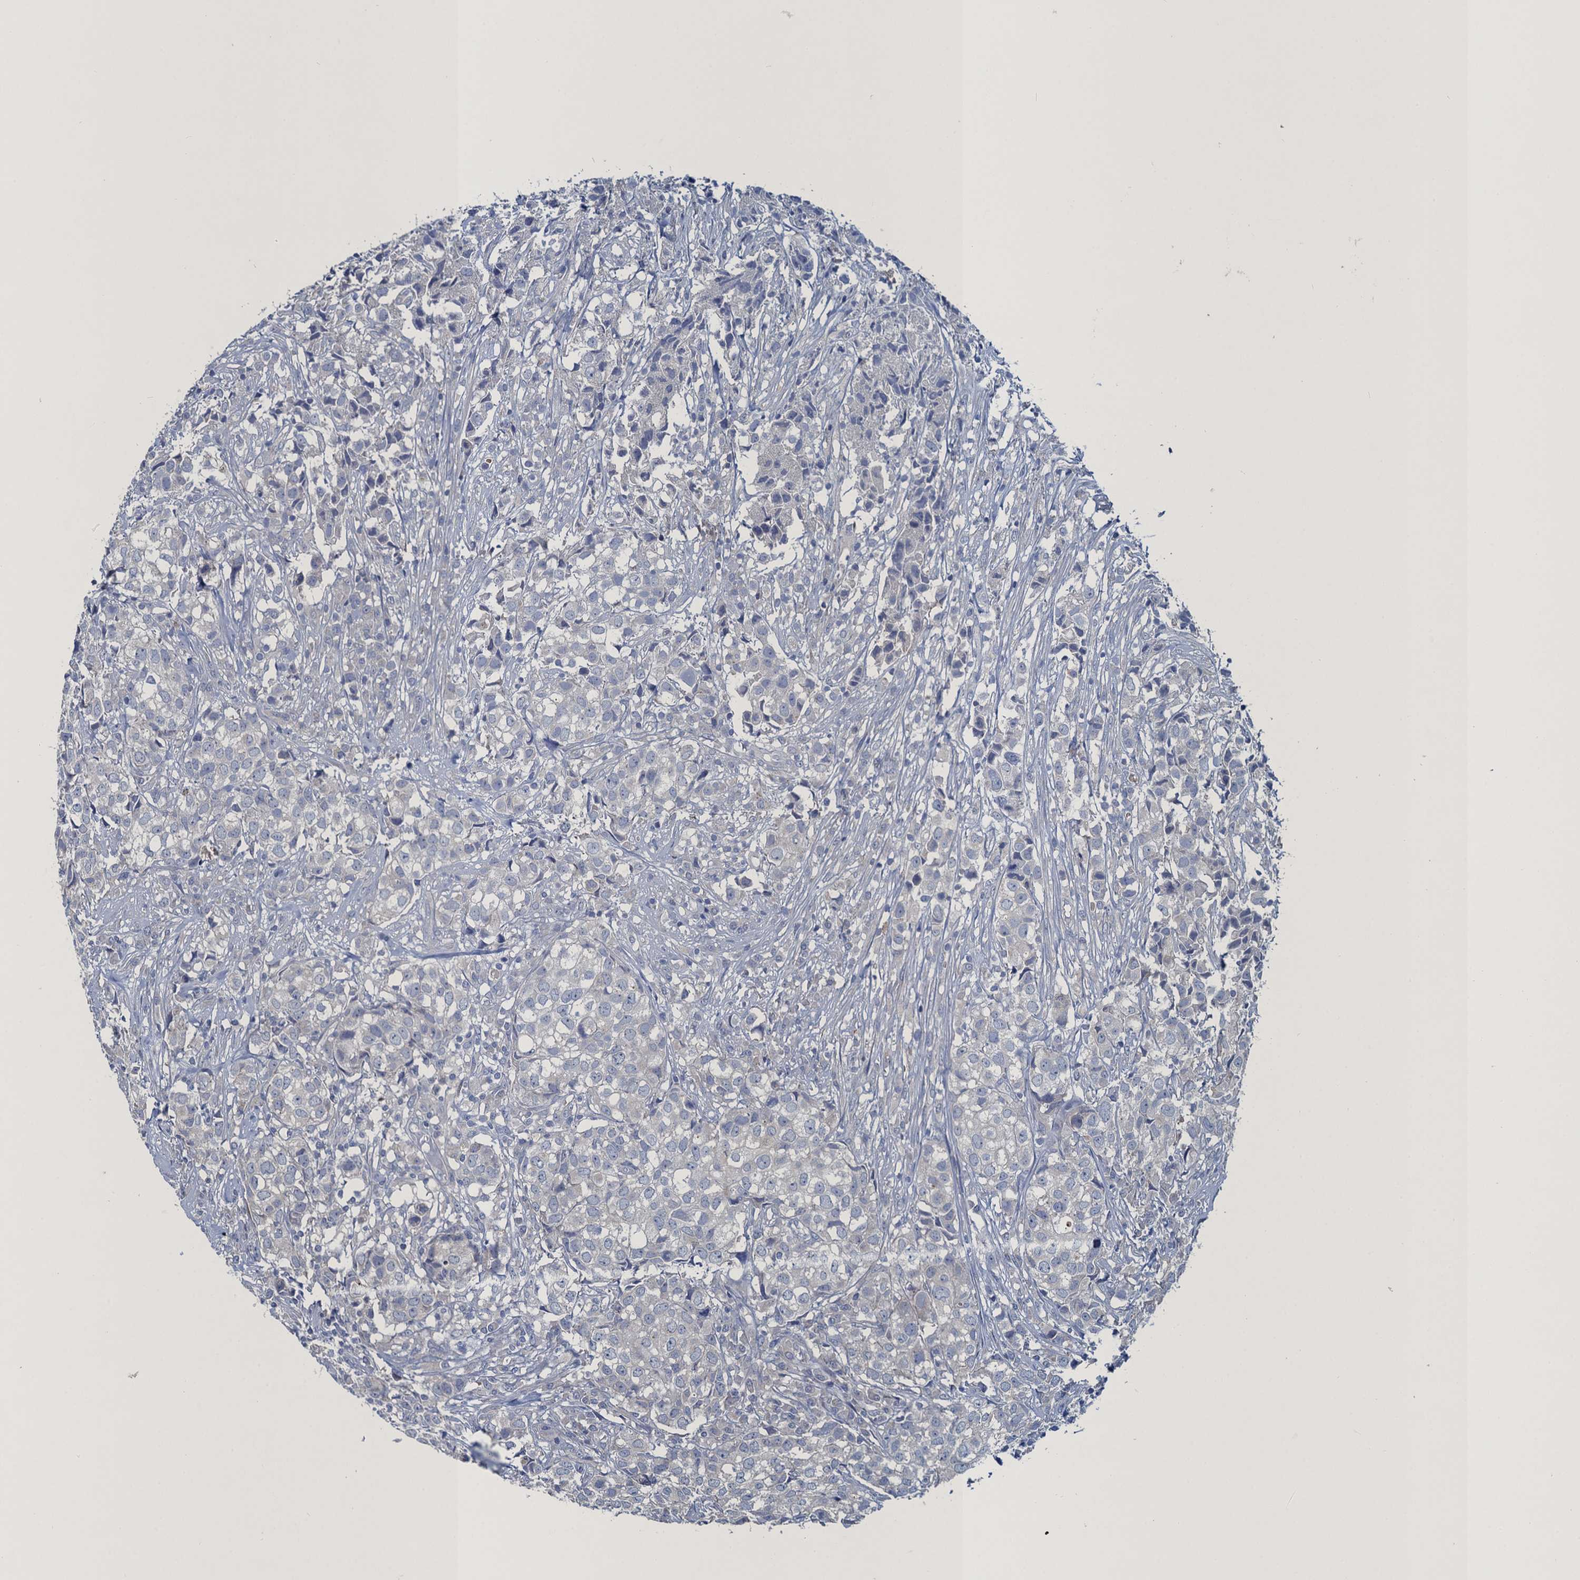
{"staining": {"intensity": "negative", "quantity": "none", "location": "none"}, "tissue": "urothelial cancer", "cell_type": "Tumor cells", "image_type": "cancer", "snomed": [{"axis": "morphology", "description": "Urothelial carcinoma, High grade"}, {"axis": "topography", "description": "Urinary bladder"}], "caption": "Protein analysis of urothelial cancer shows no significant expression in tumor cells. Nuclei are stained in blue.", "gene": "ATOSA", "patient": {"sex": "female", "age": 75}}